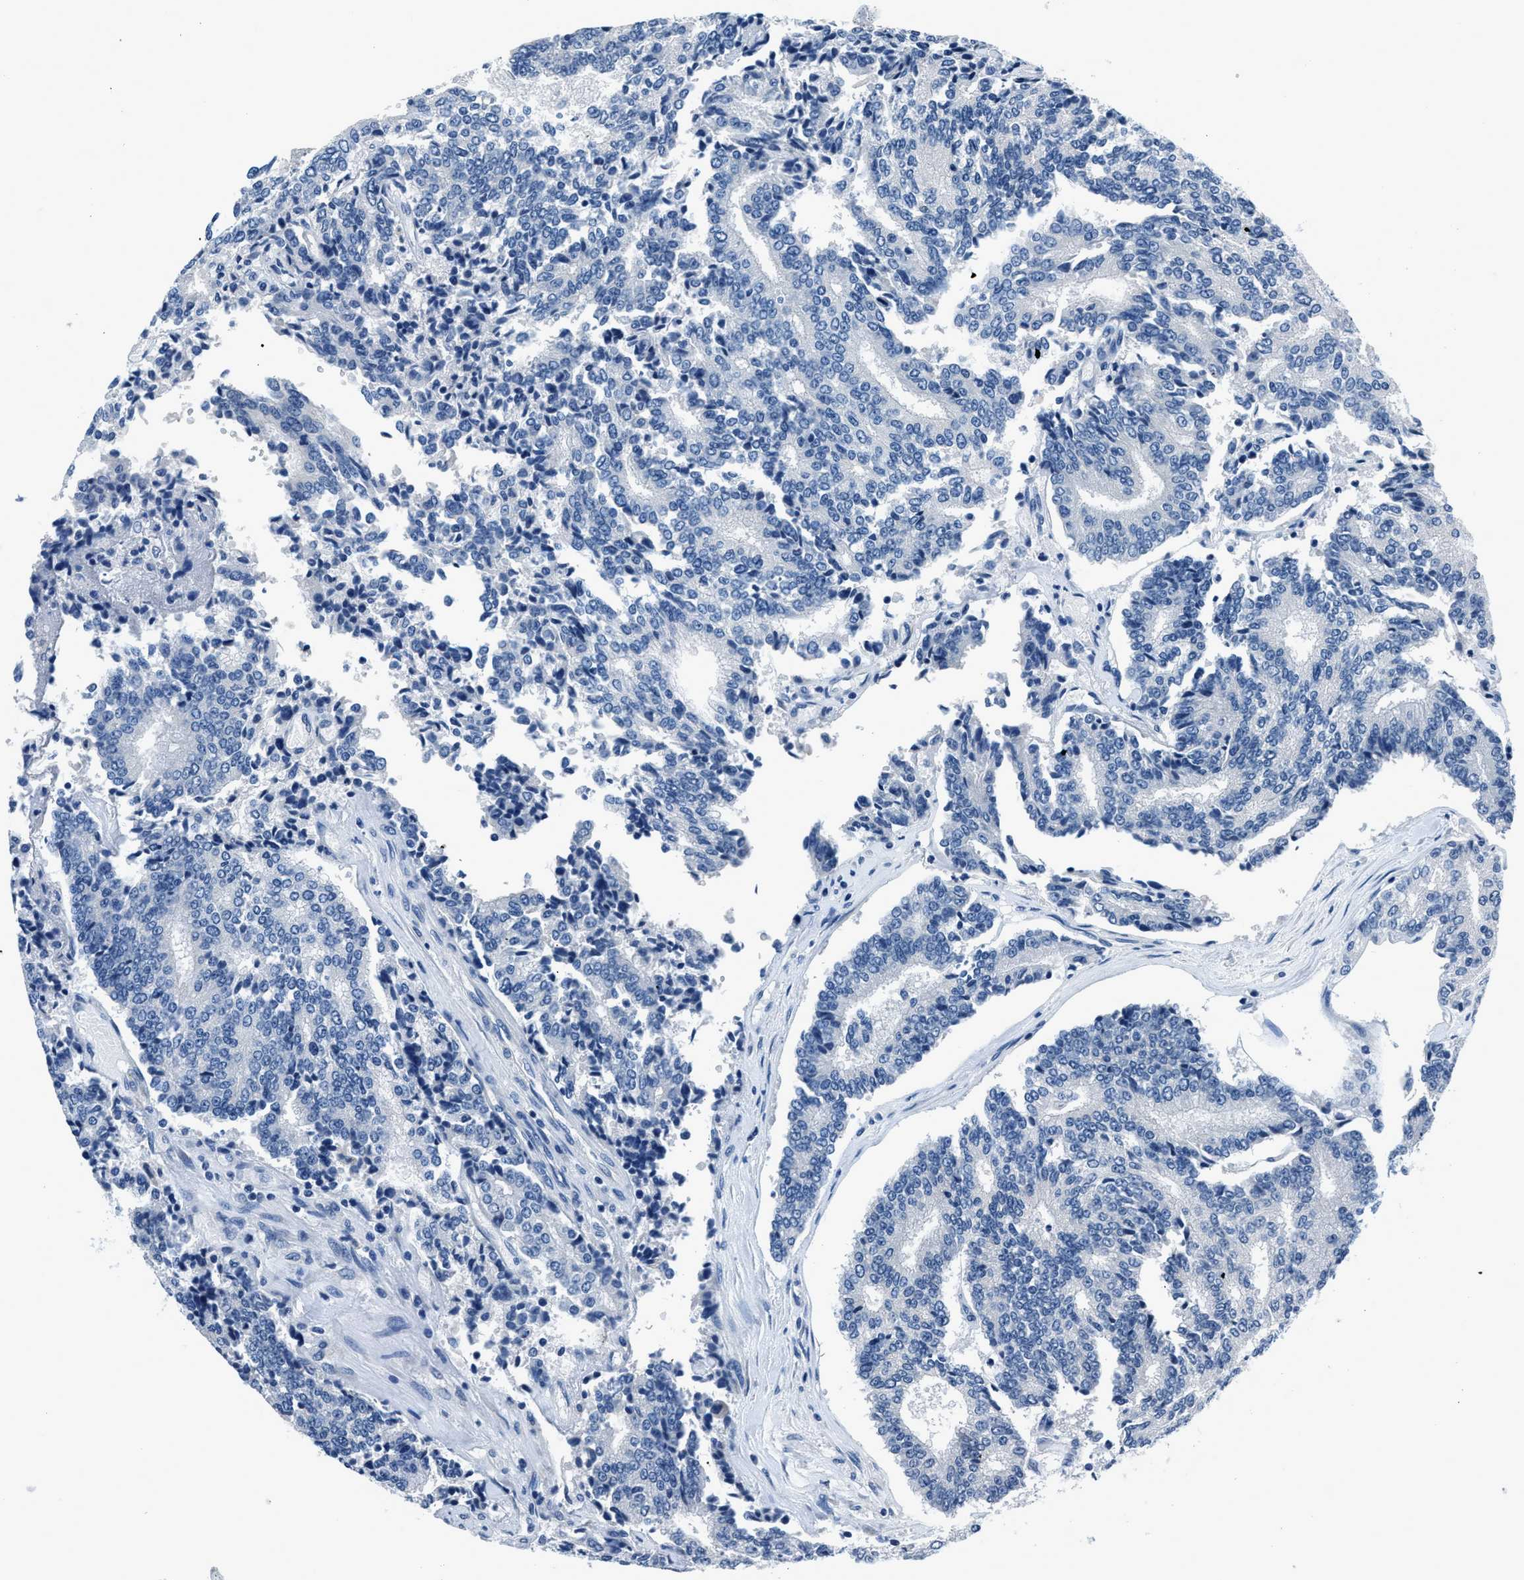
{"staining": {"intensity": "negative", "quantity": "none", "location": "none"}, "tissue": "prostate cancer", "cell_type": "Tumor cells", "image_type": "cancer", "snomed": [{"axis": "morphology", "description": "Normal tissue, NOS"}, {"axis": "morphology", "description": "Adenocarcinoma, High grade"}, {"axis": "topography", "description": "Prostate"}, {"axis": "topography", "description": "Seminal veicle"}], "caption": "High magnification brightfield microscopy of adenocarcinoma (high-grade) (prostate) stained with DAB (3,3'-diaminobenzidine) (brown) and counterstained with hematoxylin (blue): tumor cells show no significant expression.", "gene": "GJA3", "patient": {"sex": "male", "age": 55}}